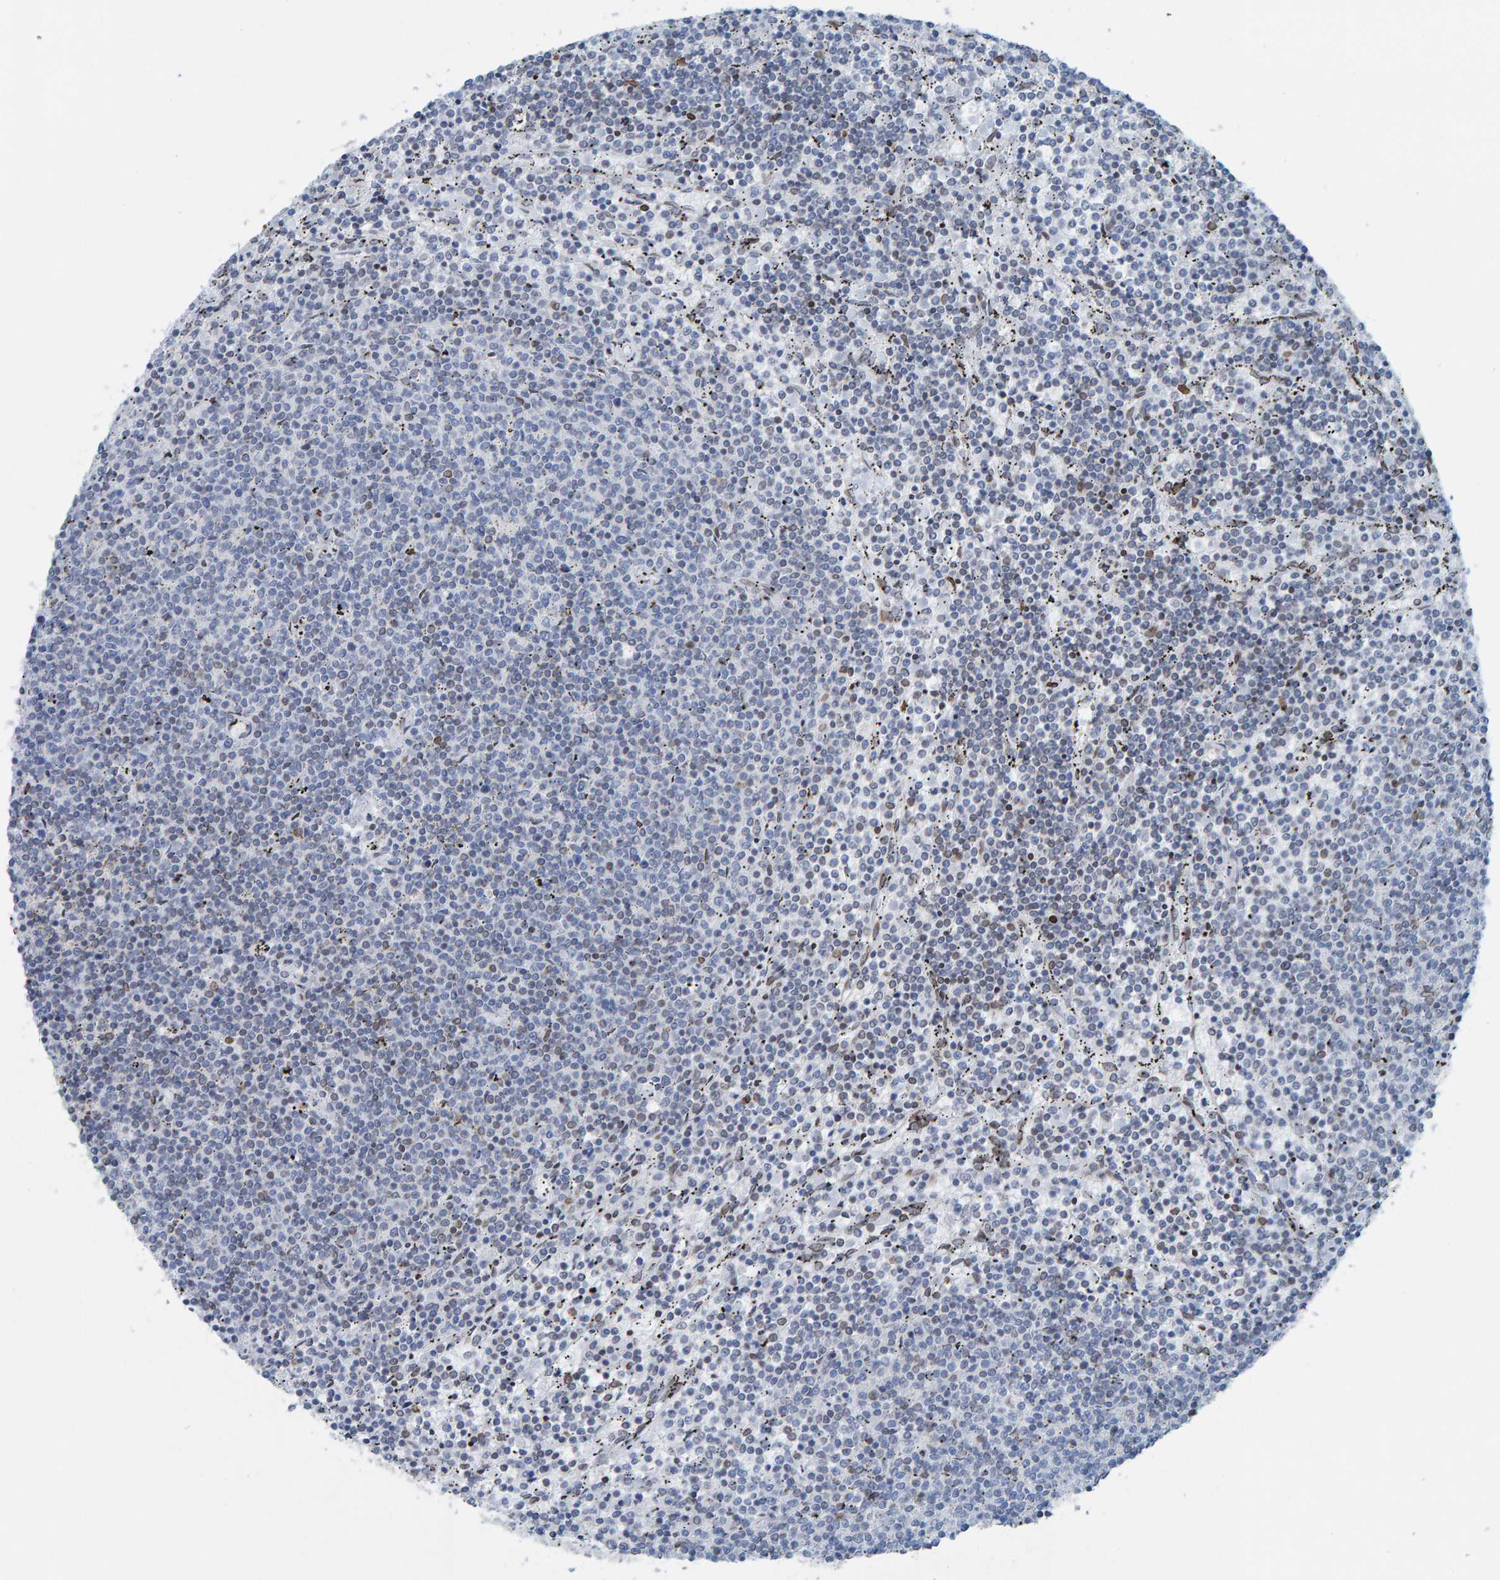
{"staining": {"intensity": "negative", "quantity": "none", "location": "none"}, "tissue": "lymphoma", "cell_type": "Tumor cells", "image_type": "cancer", "snomed": [{"axis": "morphology", "description": "Malignant lymphoma, non-Hodgkin's type, Low grade"}, {"axis": "topography", "description": "Spleen"}], "caption": "Tumor cells are negative for brown protein staining in low-grade malignant lymphoma, non-Hodgkin's type.", "gene": "LMNB2", "patient": {"sex": "female", "age": 50}}